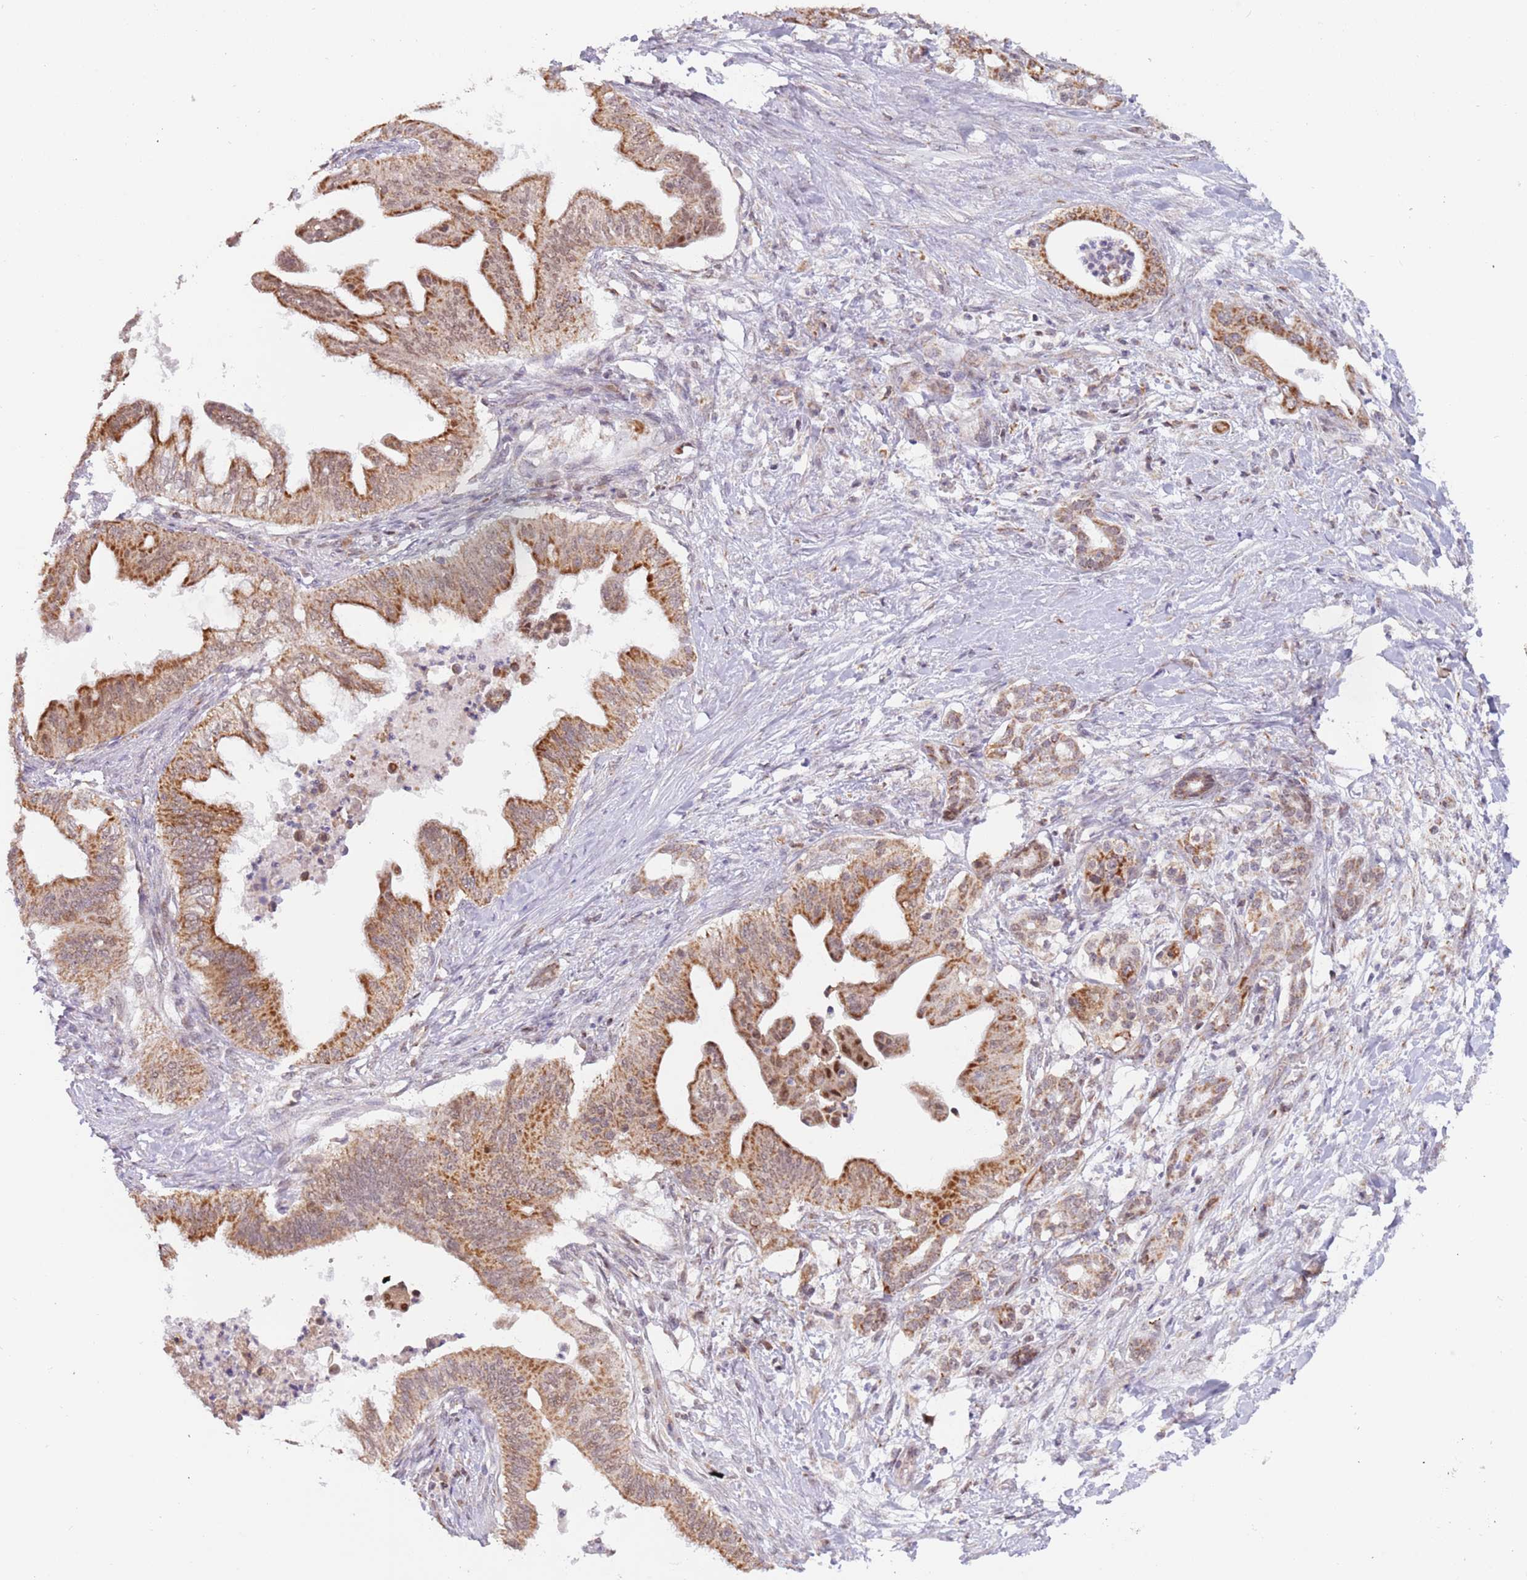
{"staining": {"intensity": "strong", "quantity": ">75%", "location": "cytoplasmic/membranous"}, "tissue": "pancreatic cancer", "cell_type": "Tumor cells", "image_type": "cancer", "snomed": [{"axis": "morphology", "description": "Adenocarcinoma, NOS"}, {"axis": "topography", "description": "Pancreas"}], "caption": "Strong cytoplasmic/membranous protein staining is appreciated in about >75% of tumor cells in adenocarcinoma (pancreatic).", "gene": "TIMM13", "patient": {"sex": "male", "age": 58}}